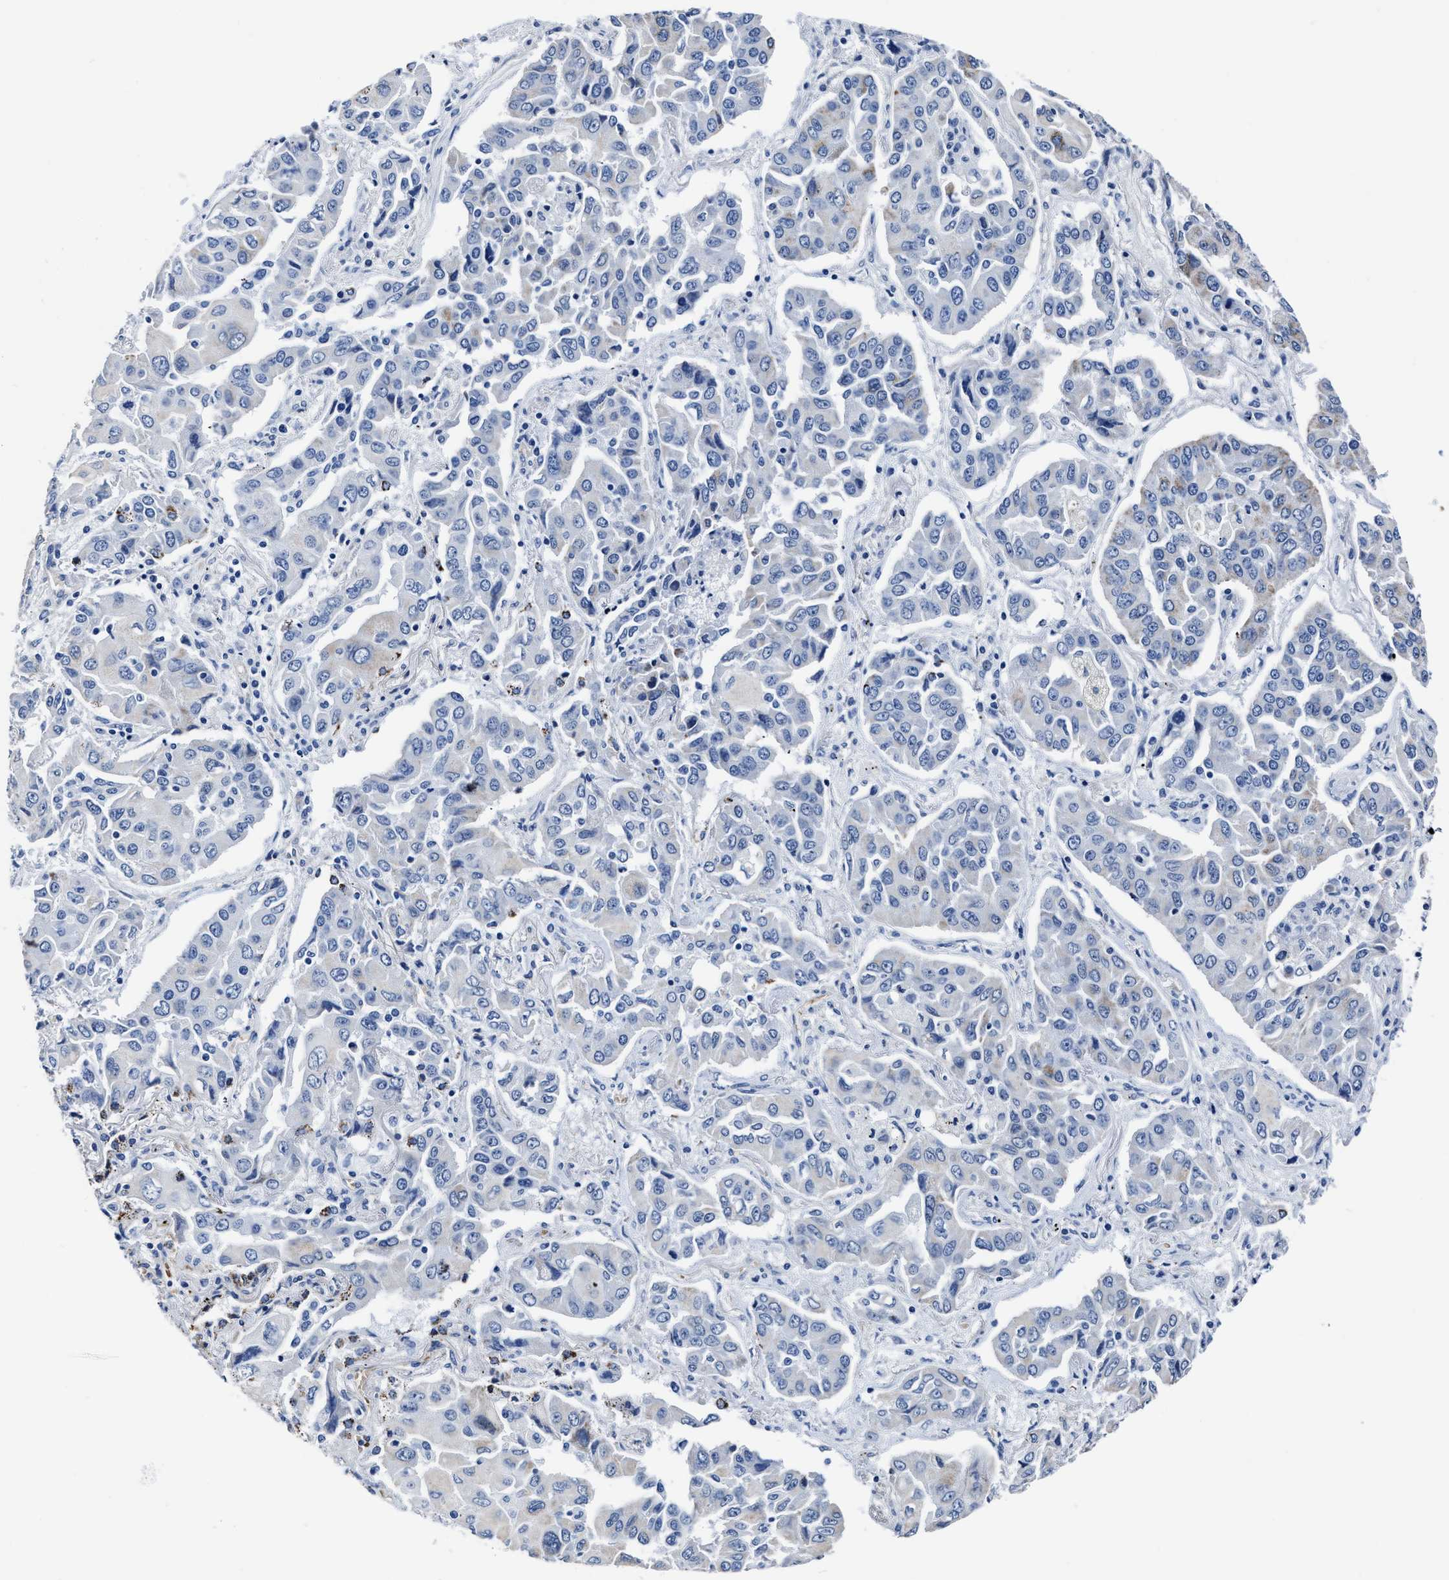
{"staining": {"intensity": "negative", "quantity": "none", "location": "none"}, "tissue": "lung cancer", "cell_type": "Tumor cells", "image_type": "cancer", "snomed": [{"axis": "morphology", "description": "Adenocarcinoma, NOS"}, {"axis": "topography", "description": "Lung"}], "caption": "This is an immunohistochemistry (IHC) image of lung cancer. There is no expression in tumor cells.", "gene": "KCNMB3", "patient": {"sex": "female", "age": 65}}